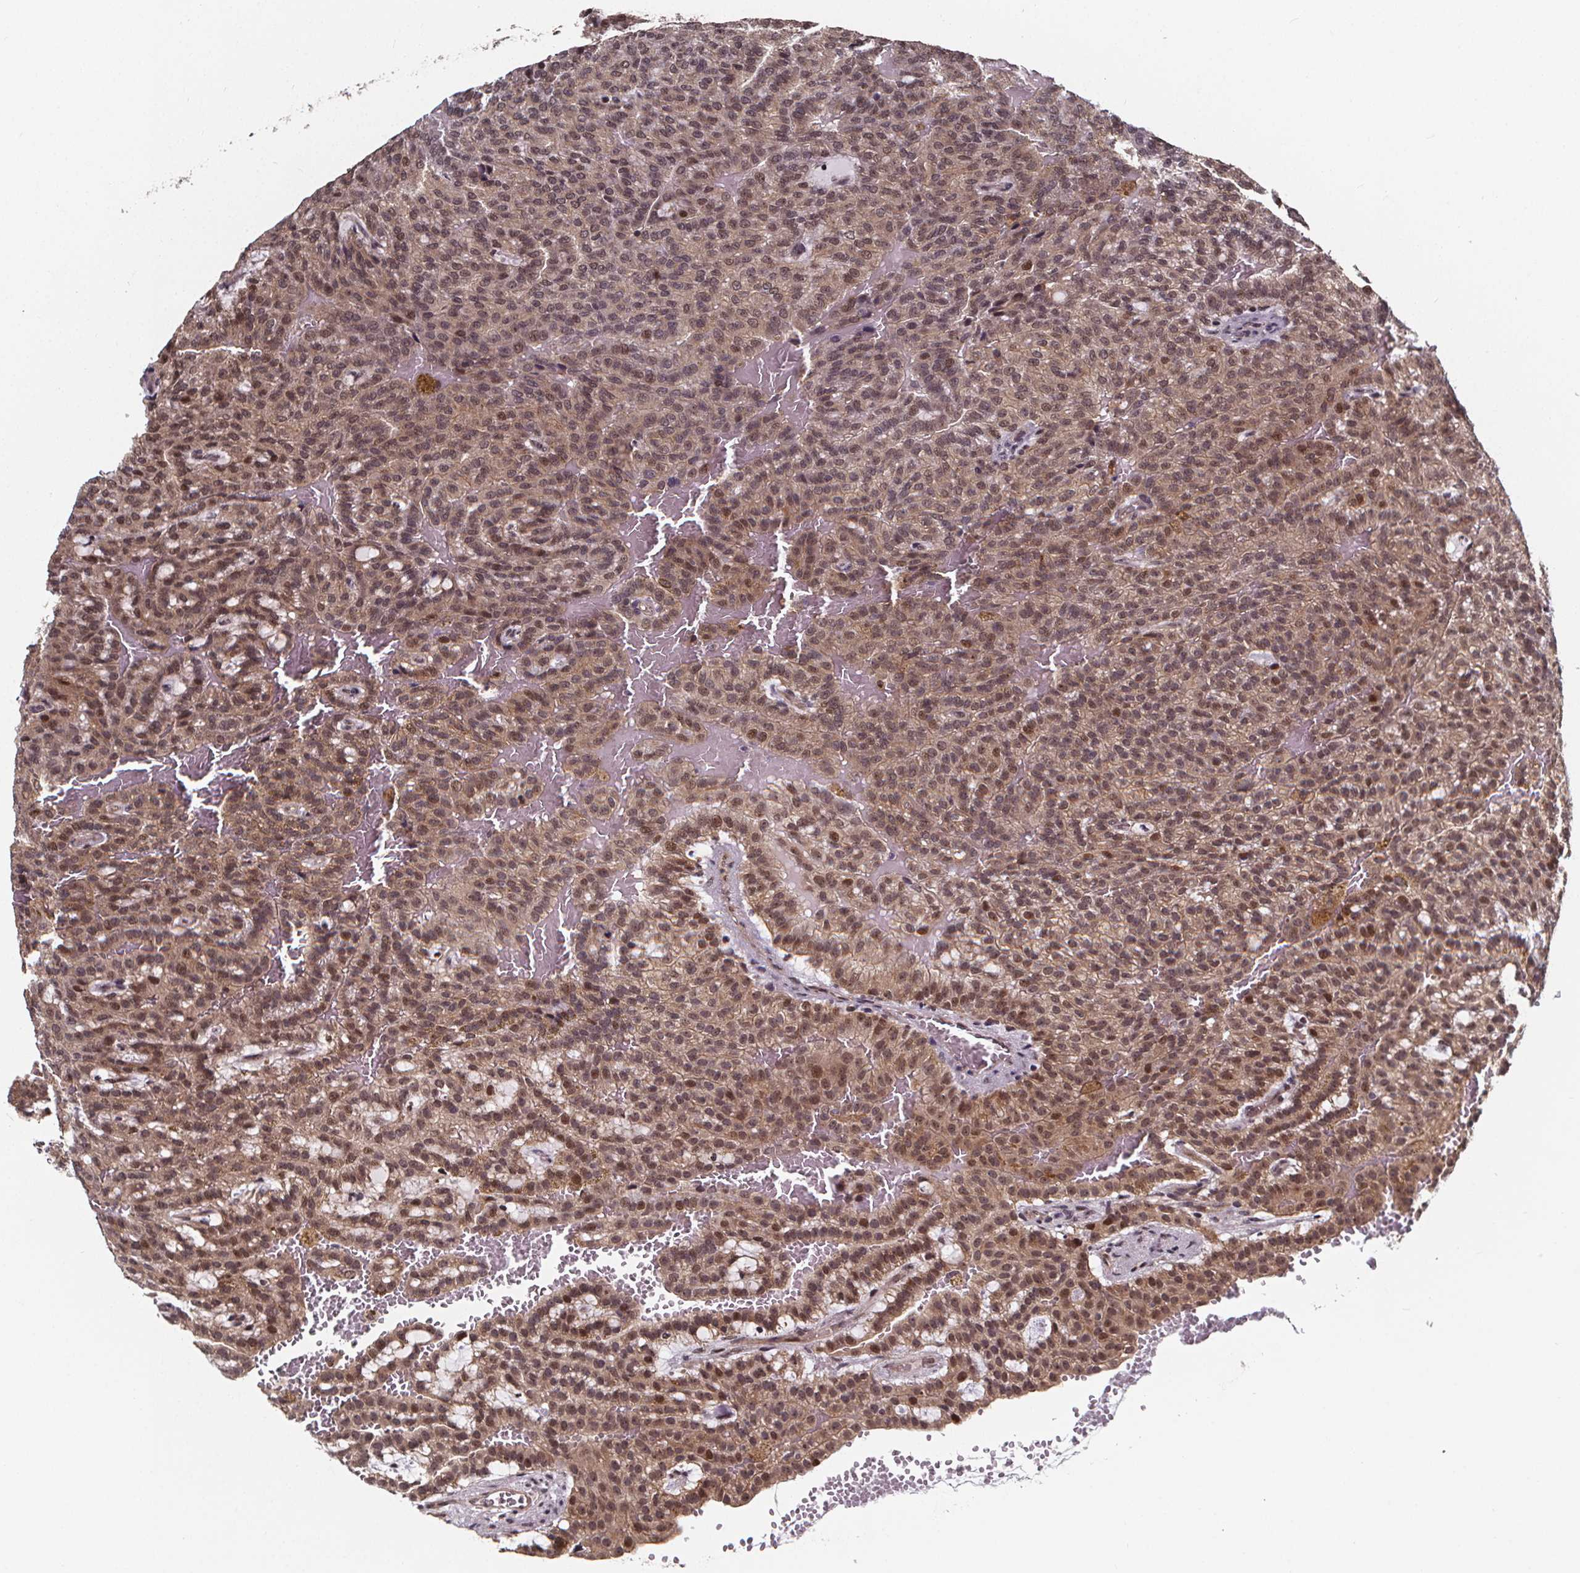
{"staining": {"intensity": "weak", "quantity": ">75%", "location": "nuclear"}, "tissue": "renal cancer", "cell_type": "Tumor cells", "image_type": "cancer", "snomed": [{"axis": "morphology", "description": "Adenocarcinoma, NOS"}, {"axis": "topography", "description": "Kidney"}], "caption": "Immunohistochemistry (IHC) of human renal adenocarcinoma exhibits low levels of weak nuclear staining in approximately >75% of tumor cells.", "gene": "DDIT3", "patient": {"sex": "male", "age": 63}}